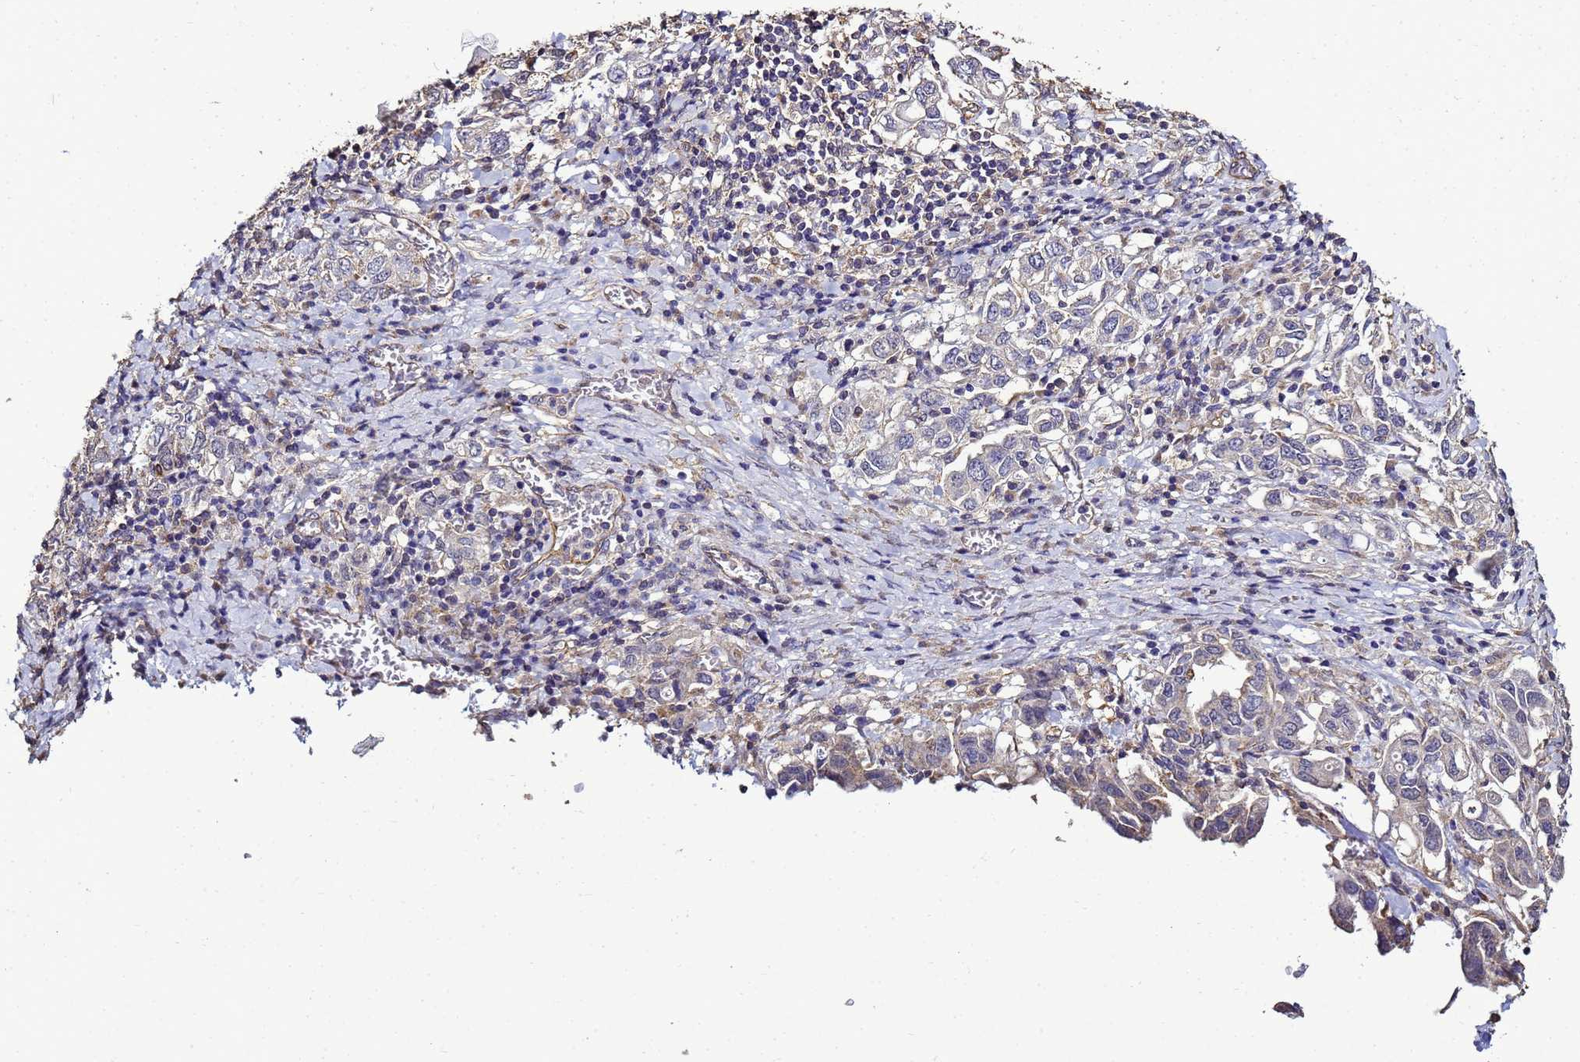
{"staining": {"intensity": "negative", "quantity": "none", "location": "none"}, "tissue": "stomach cancer", "cell_type": "Tumor cells", "image_type": "cancer", "snomed": [{"axis": "morphology", "description": "Adenocarcinoma, NOS"}, {"axis": "topography", "description": "Stomach, upper"}, {"axis": "topography", "description": "Stomach"}], "caption": "Histopathology image shows no protein staining in tumor cells of adenocarcinoma (stomach) tissue.", "gene": "ENOPH1", "patient": {"sex": "male", "age": 62}}